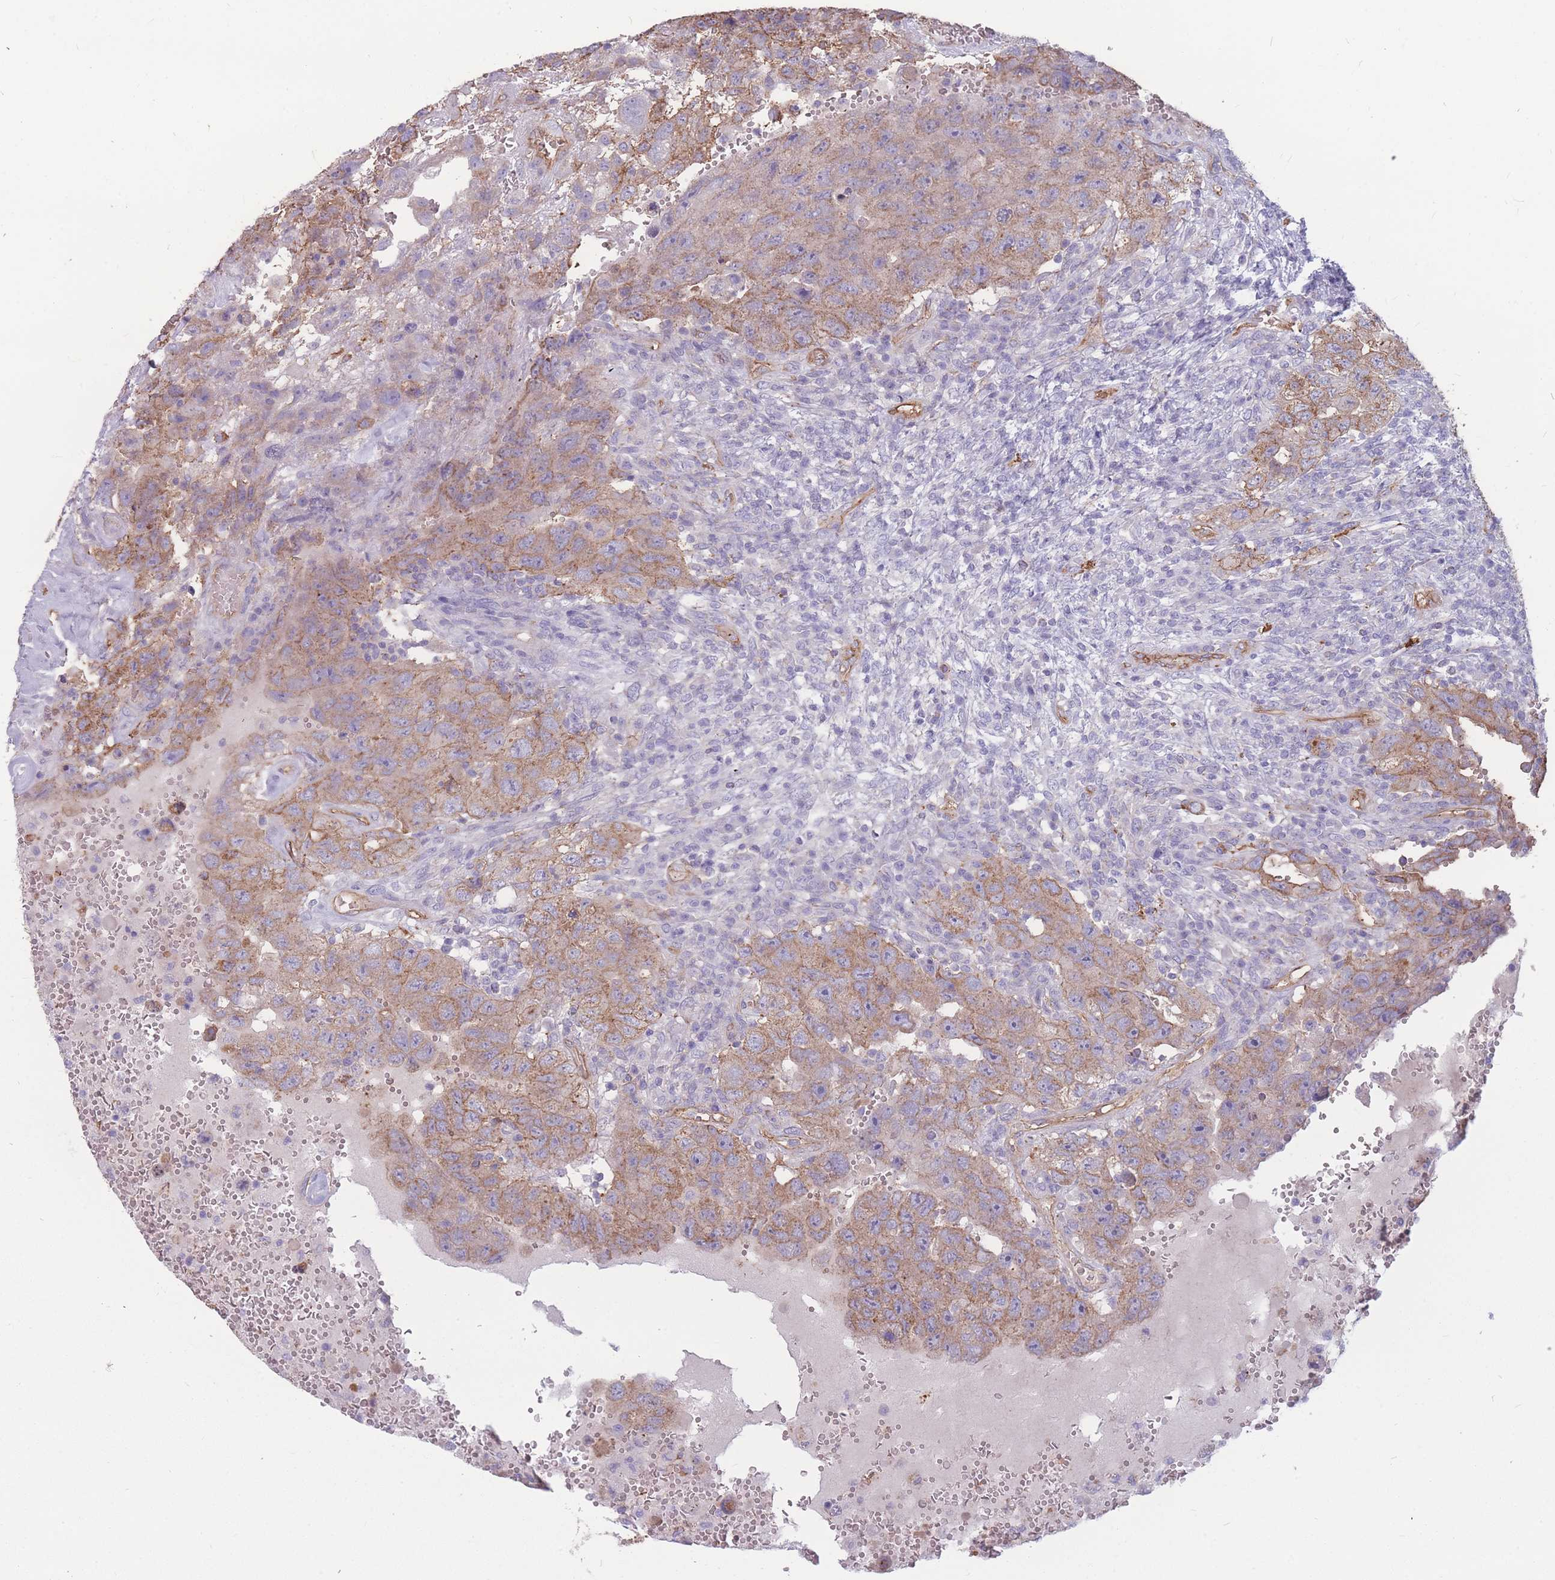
{"staining": {"intensity": "moderate", "quantity": ">75%", "location": "cytoplasmic/membranous"}, "tissue": "testis cancer", "cell_type": "Tumor cells", "image_type": "cancer", "snomed": [{"axis": "morphology", "description": "Carcinoma, Embryonal, NOS"}, {"axis": "topography", "description": "Testis"}], "caption": "The image displays a brown stain indicating the presence of a protein in the cytoplasmic/membranous of tumor cells in embryonal carcinoma (testis).", "gene": "GNA11", "patient": {"sex": "male", "age": 26}}